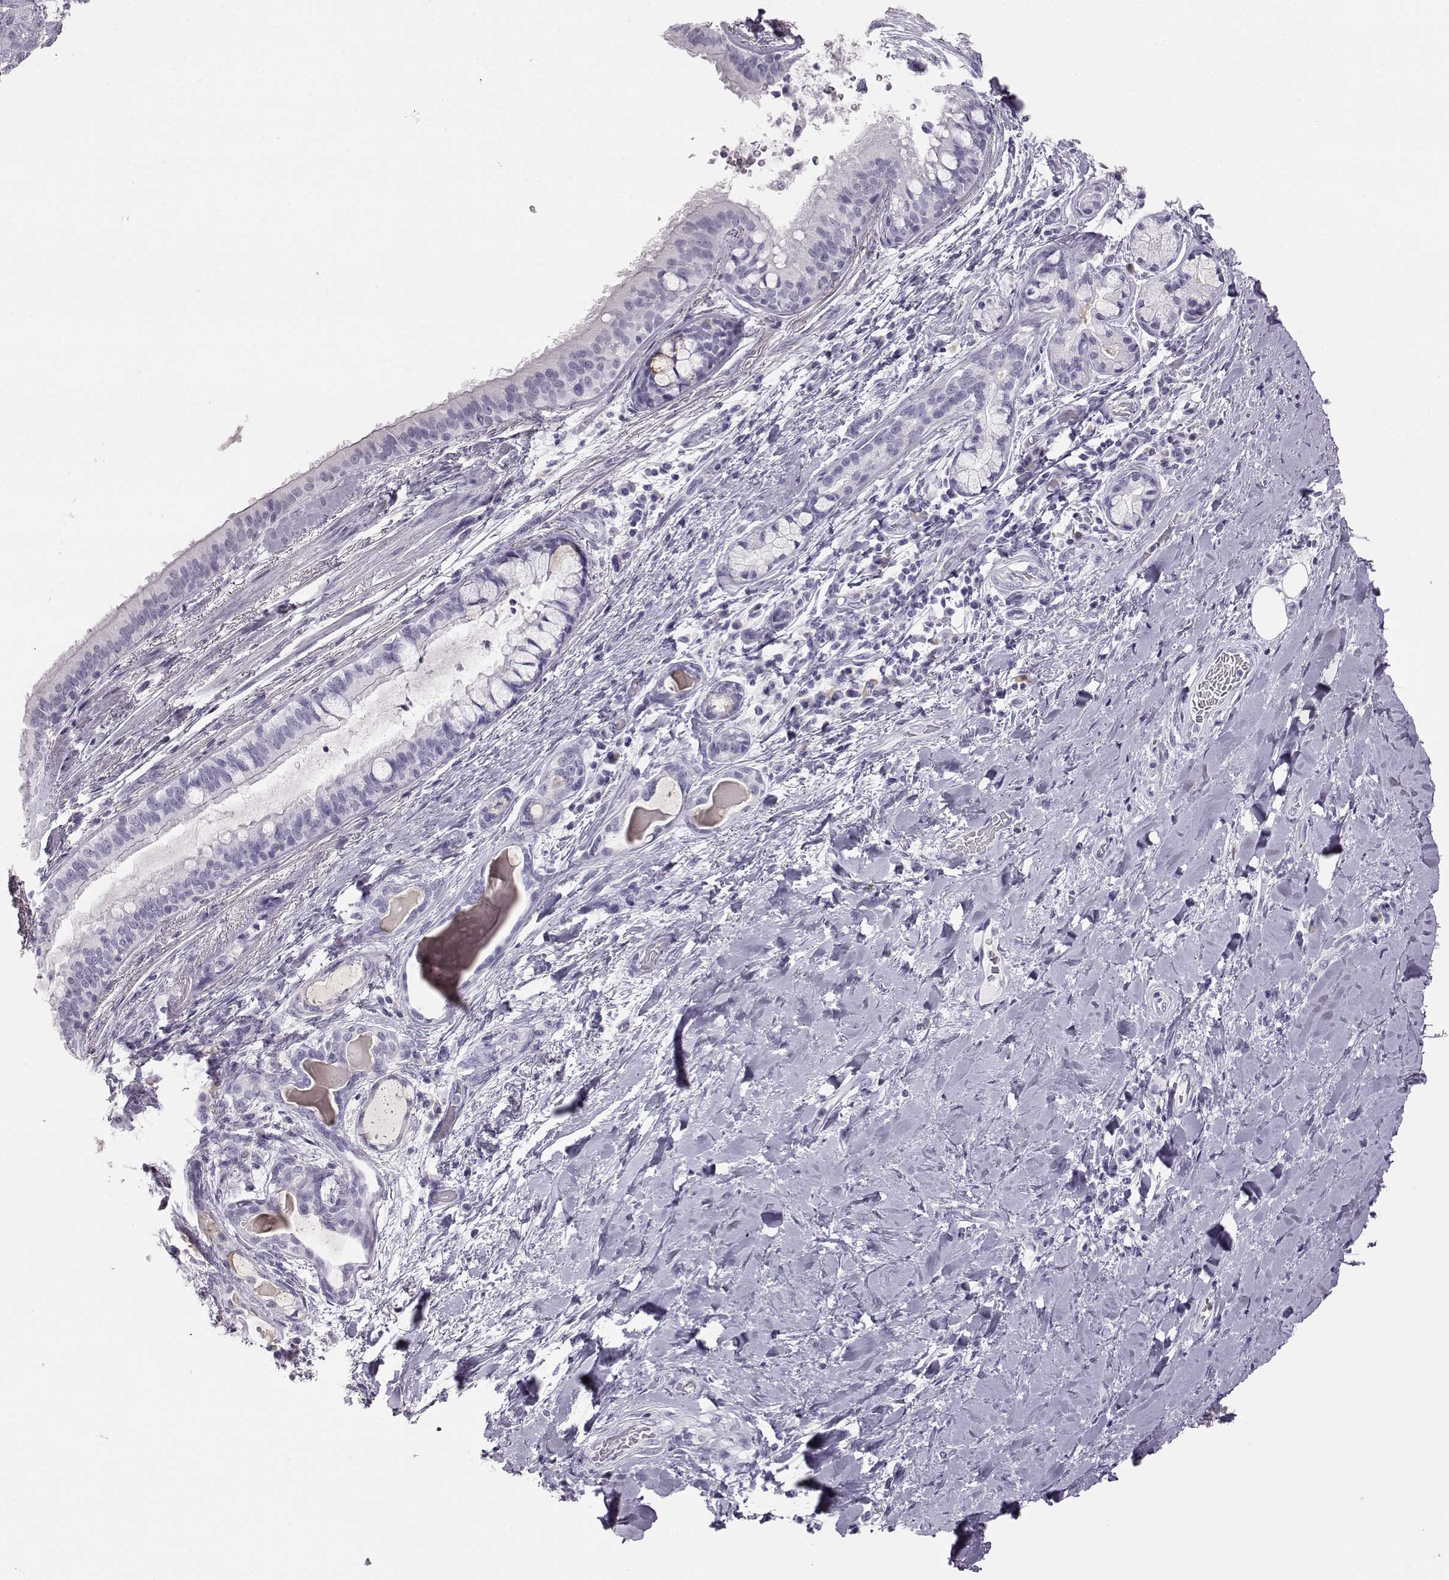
{"staining": {"intensity": "negative", "quantity": "none", "location": "none"}, "tissue": "bronchus", "cell_type": "Respiratory epithelial cells", "image_type": "normal", "snomed": [{"axis": "morphology", "description": "Normal tissue, NOS"}, {"axis": "morphology", "description": "Squamous cell carcinoma, NOS"}, {"axis": "topography", "description": "Bronchus"}, {"axis": "topography", "description": "Lung"}], "caption": "Immunohistochemistry of benign bronchus demonstrates no staining in respiratory epithelial cells.", "gene": "ITLN1", "patient": {"sex": "male", "age": 69}}